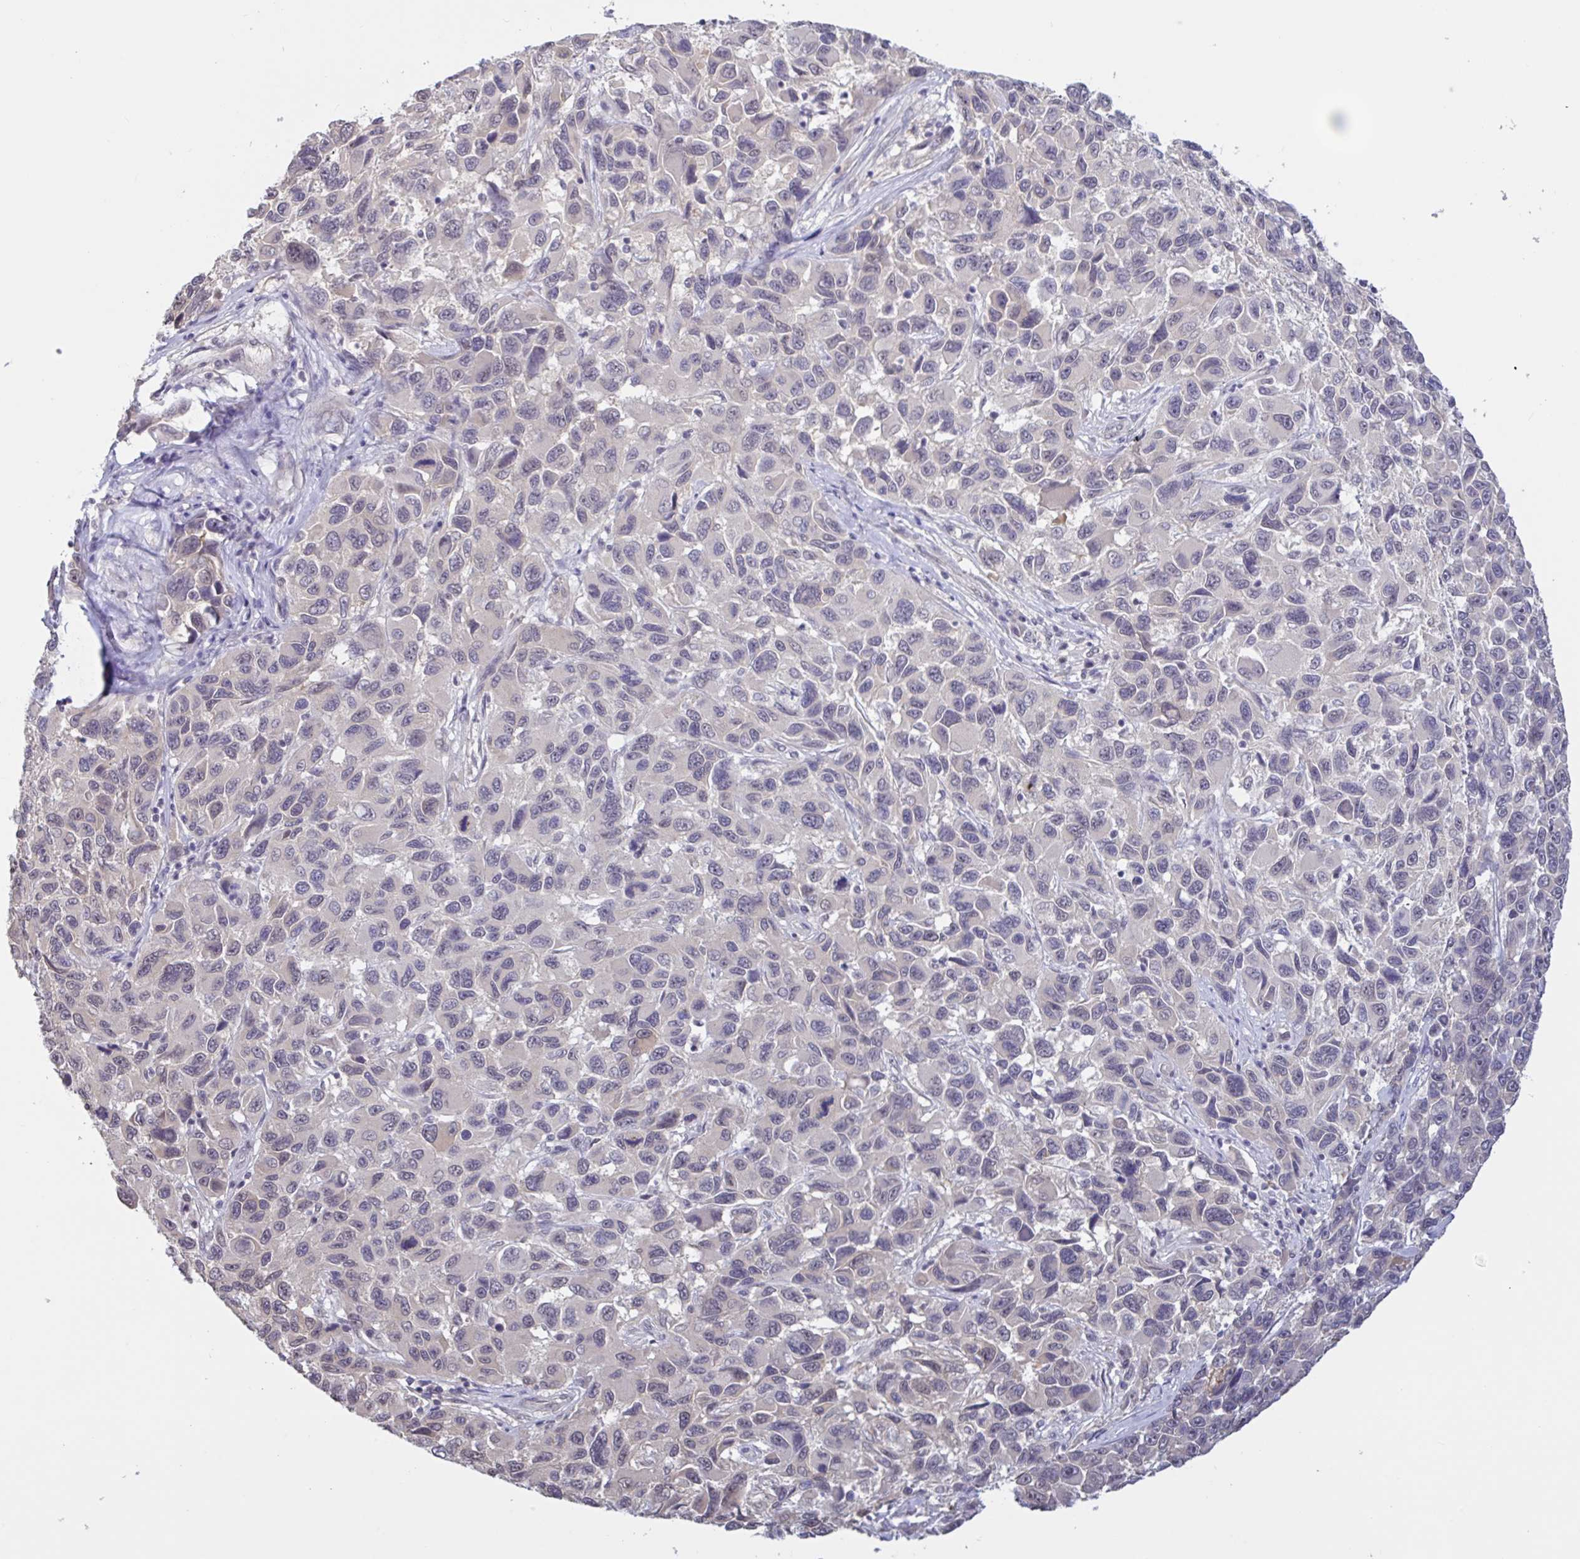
{"staining": {"intensity": "weak", "quantity": "<25%", "location": "nuclear"}, "tissue": "melanoma", "cell_type": "Tumor cells", "image_type": "cancer", "snomed": [{"axis": "morphology", "description": "Malignant melanoma, NOS"}, {"axis": "topography", "description": "Skin"}], "caption": "IHC micrograph of human malignant melanoma stained for a protein (brown), which shows no positivity in tumor cells.", "gene": "HYPK", "patient": {"sex": "male", "age": 53}}